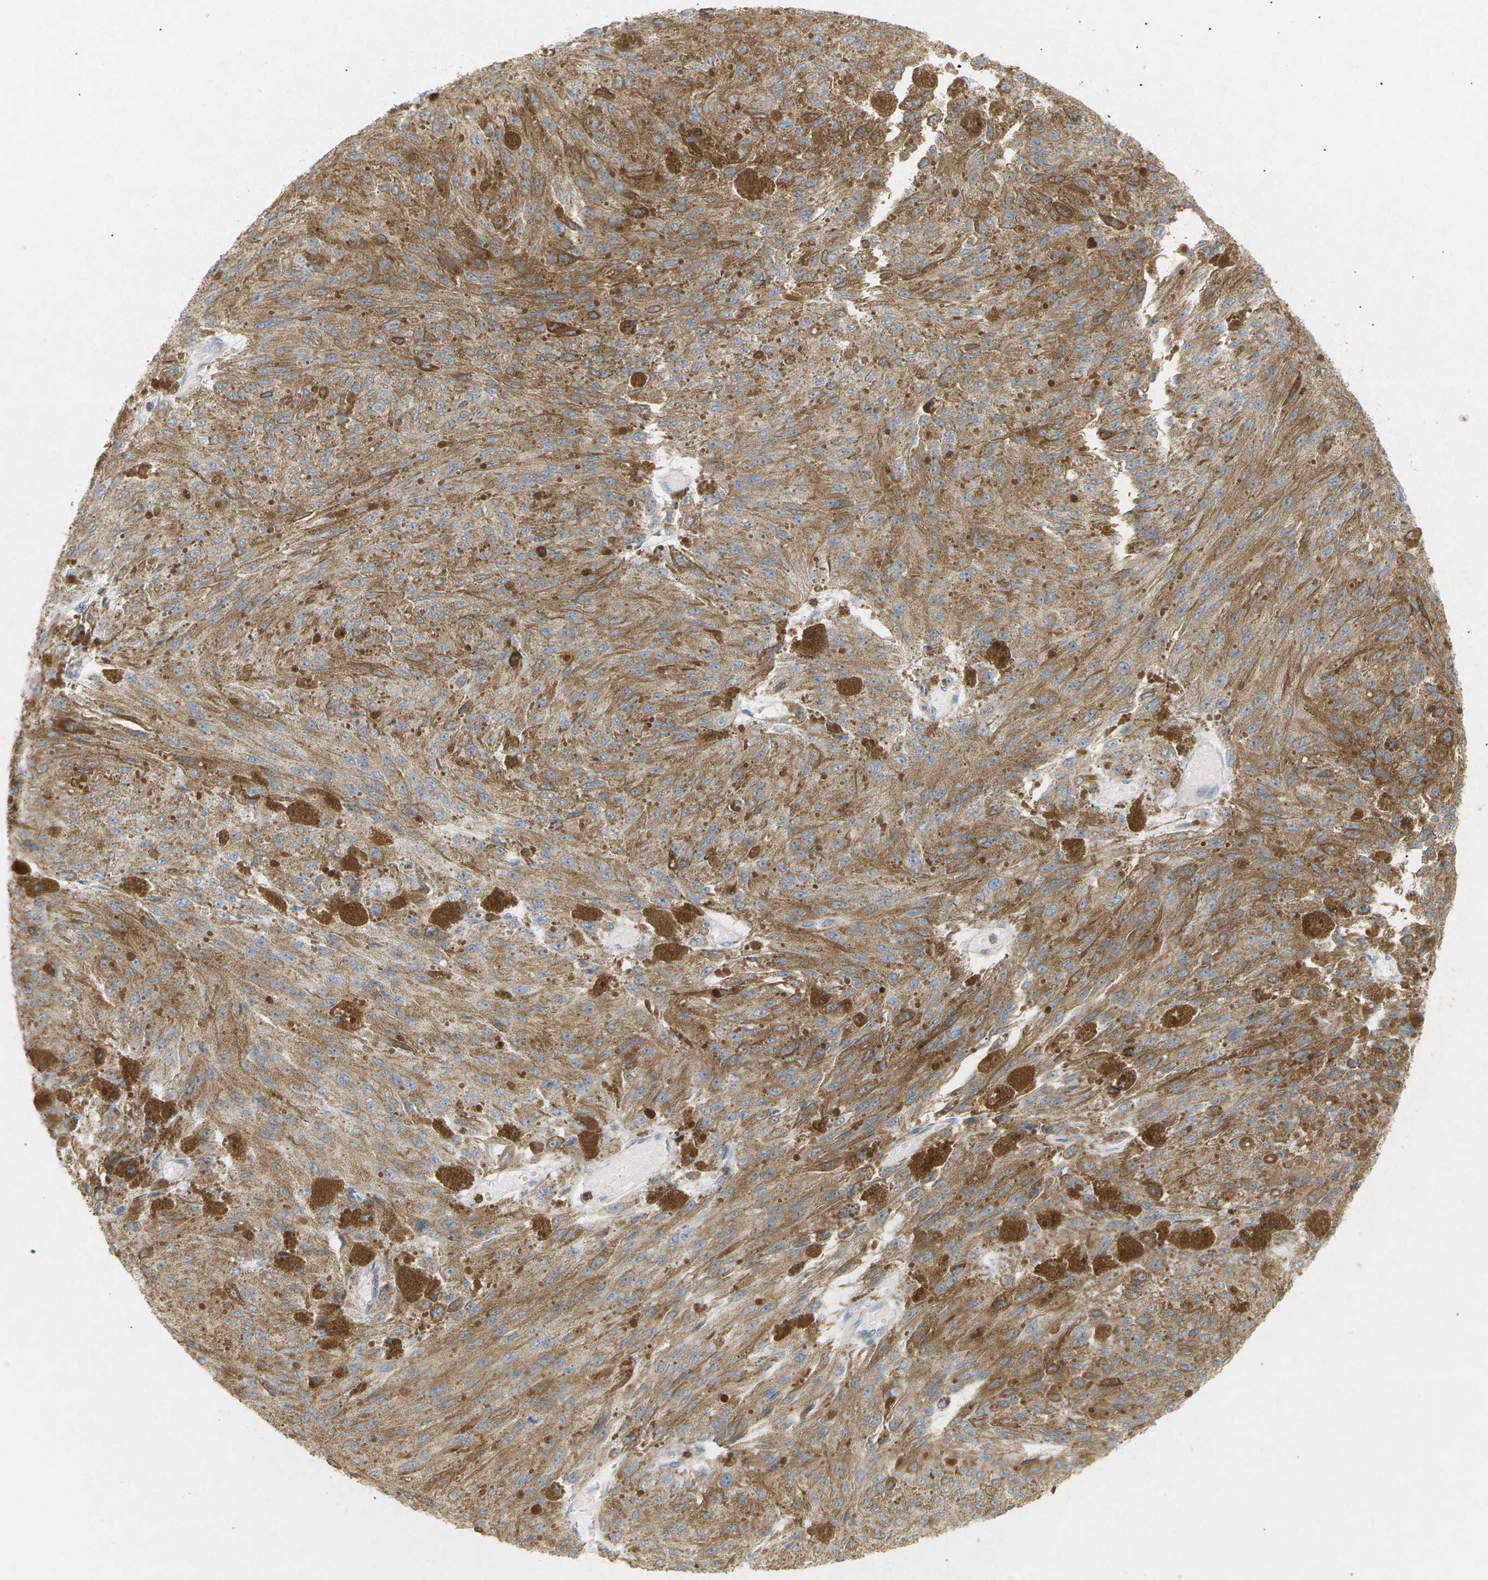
{"staining": {"intensity": "moderate", "quantity": ">75%", "location": "cytoplasmic/membranous"}, "tissue": "melanoma", "cell_type": "Tumor cells", "image_type": "cancer", "snomed": [{"axis": "morphology", "description": "Malignant melanoma, NOS"}, {"axis": "topography", "description": "Other"}], "caption": "Immunohistochemical staining of human melanoma demonstrates medium levels of moderate cytoplasmic/membranous positivity in about >75% of tumor cells.", "gene": "LIME1", "patient": {"sex": "male", "age": 79}}